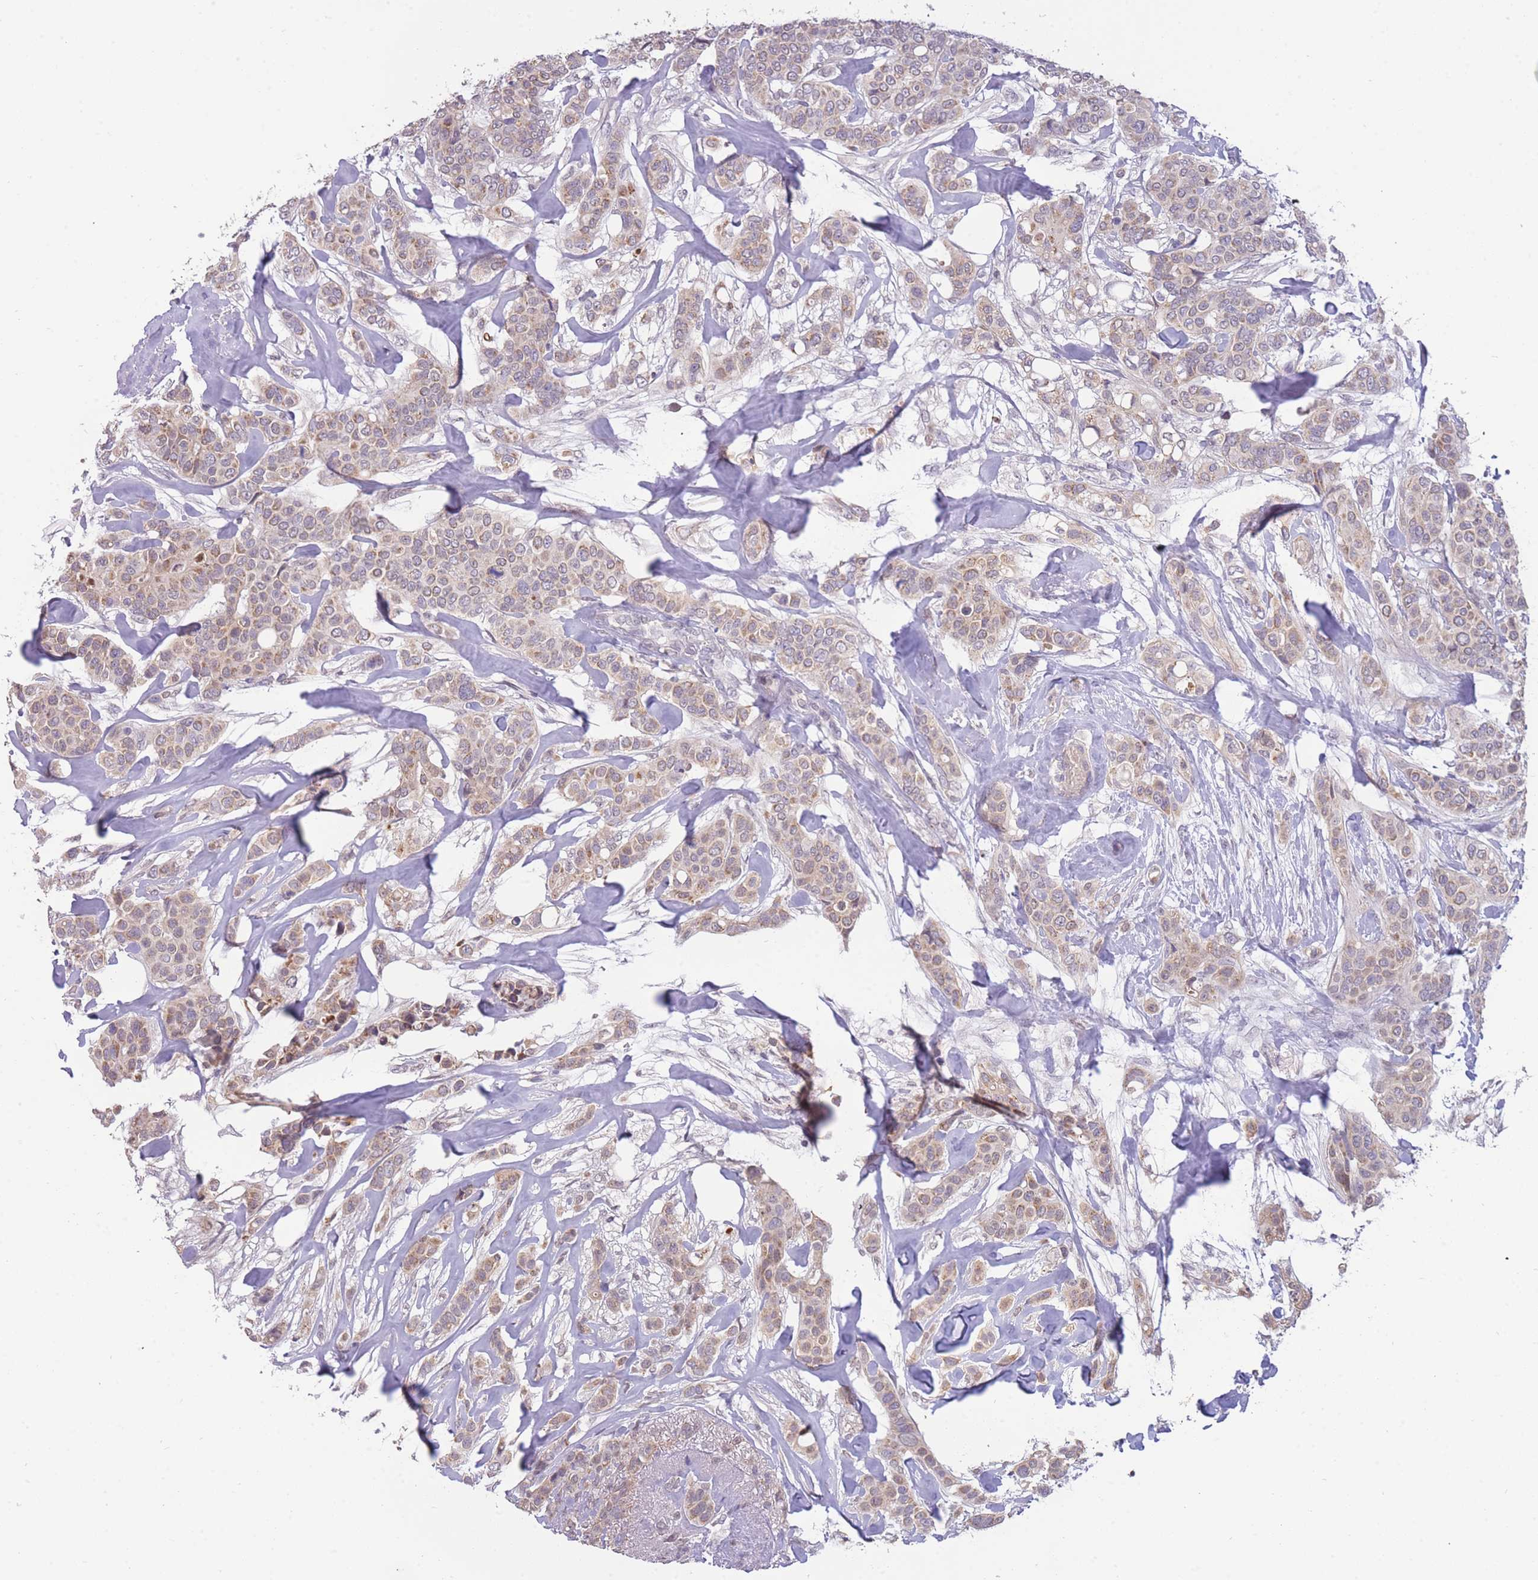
{"staining": {"intensity": "weak", "quantity": ">75%", "location": "cytoplasmic/membranous"}, "tissue": "breast cancer", "cell_type": "Tumor cells", "image_type": "cancer", "snomed": [{"axis": "morphology", "description": "Lobular carcinoma"}, {"axis": "topography", "description": "Breast"}], "caption": "Breast cancer stained with IHC displays weak cytoplasmic/membranous positivity in about >75% of tumor cells.", "gene": "GOLGA6L25", "patient": {"sex": "female", "age": 51}}